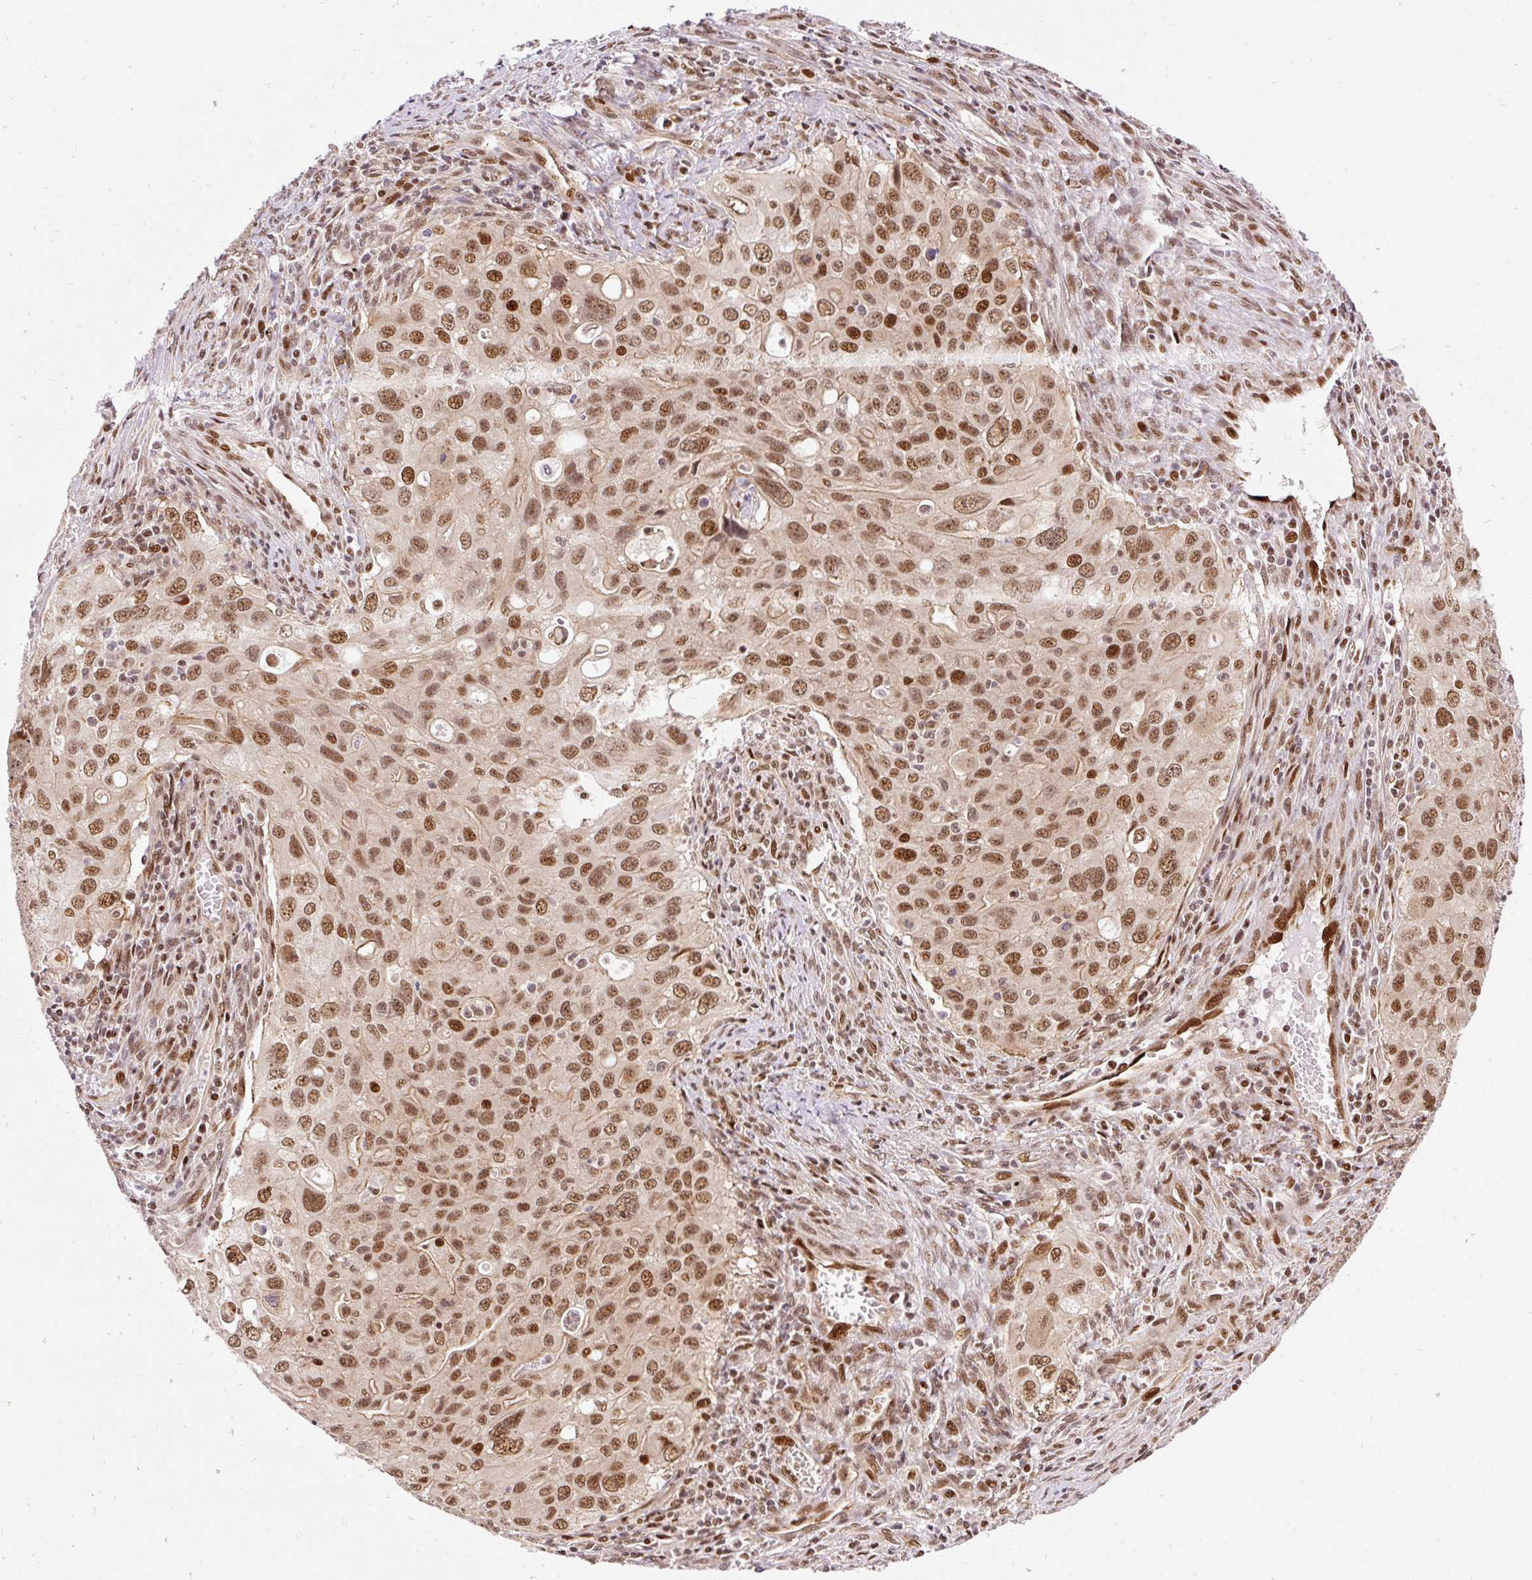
{"staining": {"intensity": "moderate", "quantity": ">75%", "location": "nuclear"}, "tissue": "lung cancer", "cell_type": "Tumor cells", "image_type": "cancer", "snomed": [{"axis": "morphology", "description": "Adenocarcinoma, NOS"}, {"axis": "morphology", "description": "Adenocarcinoma, metastatic, NOS"}, {"axis": "topography", "description": "Lymph node"}, {"axis": "topography", "description": "Lung"}], "caption": "Tumor cells reveal moderate nuclear positivity in approximately >75% of cells in lung cancer (adenocarcinoma).", "gene": "MECOM", "patient": {"sex": "female", "age": 42}}